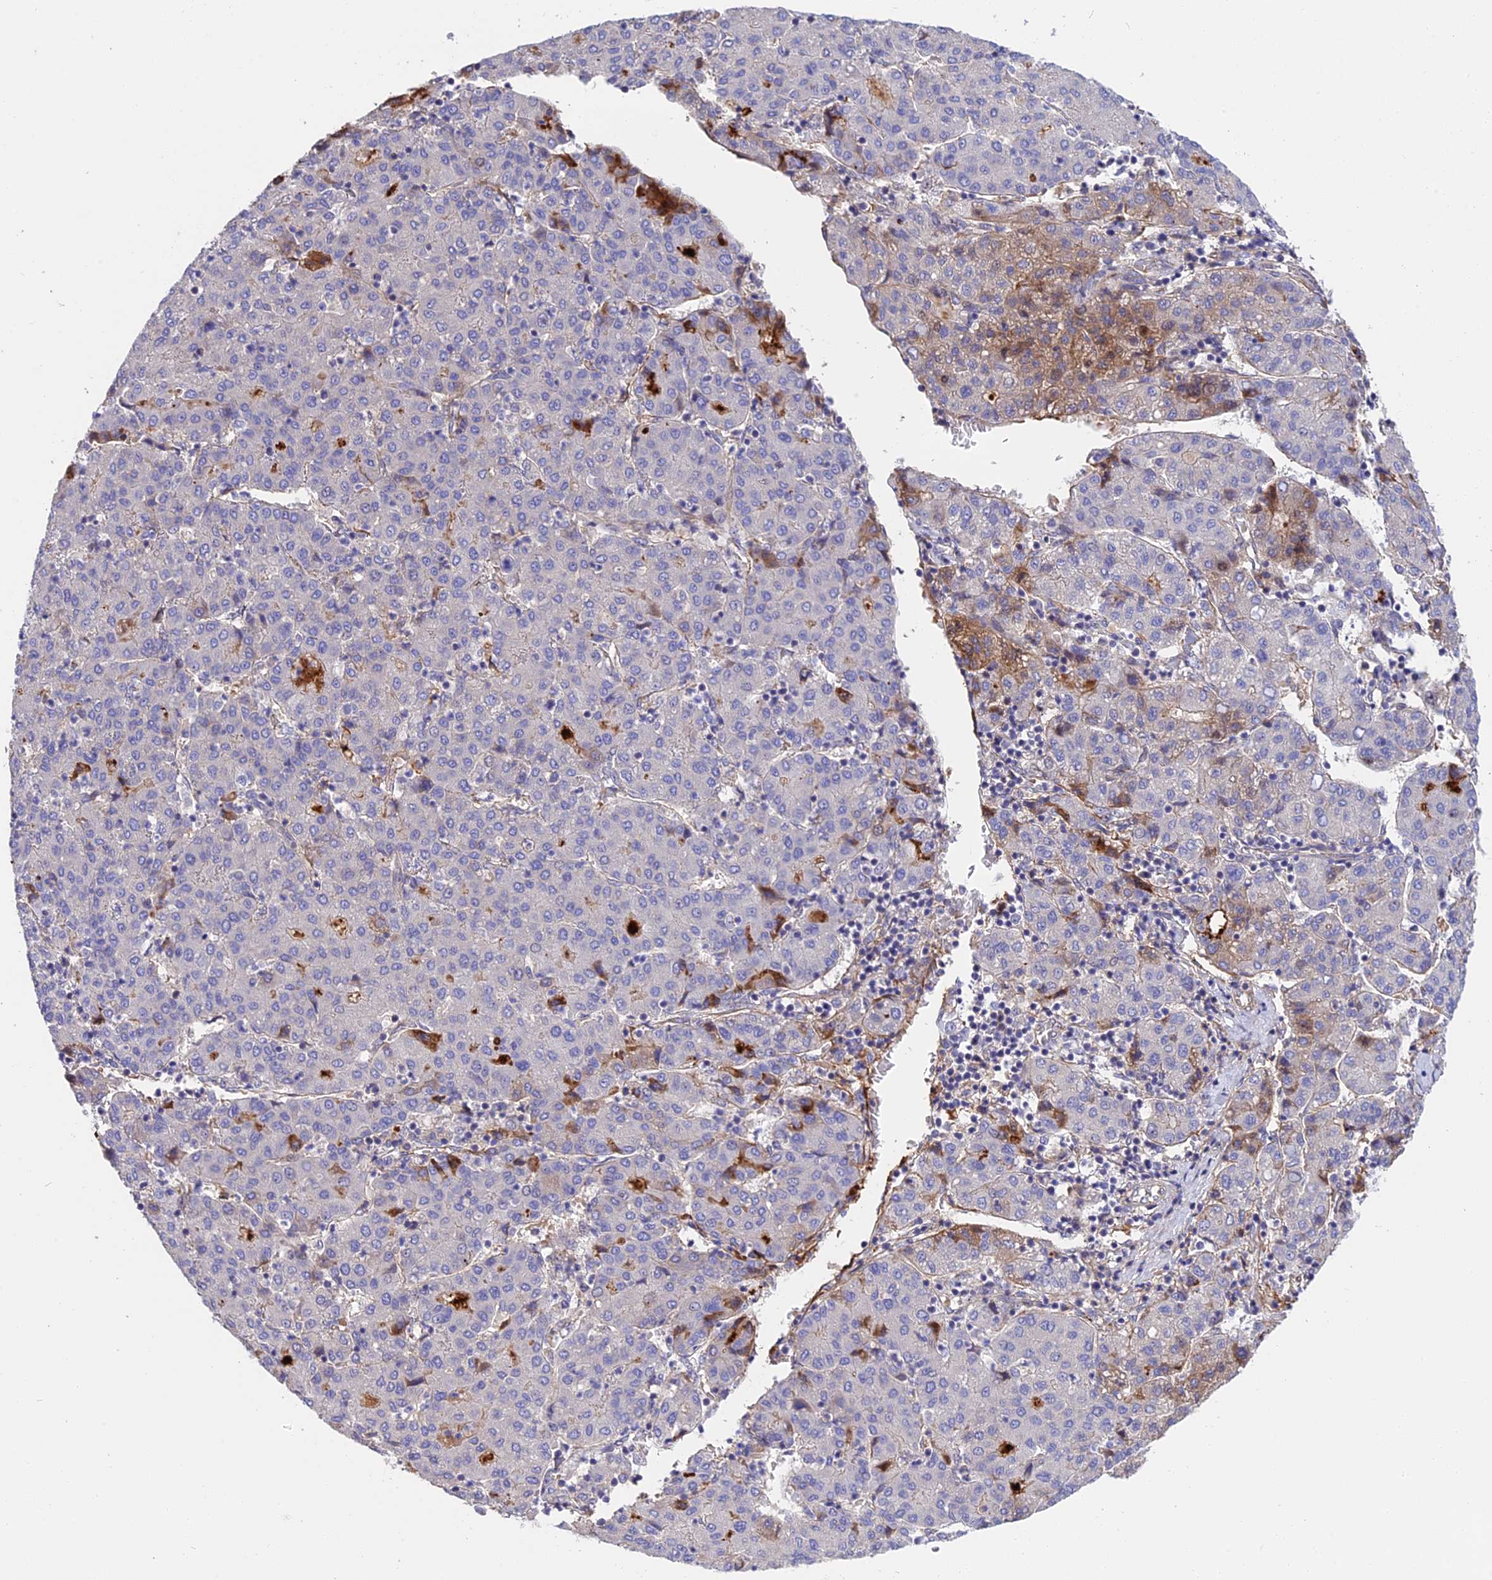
{"staining": {"intensity": "moderate", "quantity": "<25%", "location": "cytoplasmic/membranous"}, "tissue": "liver cancer", "cell_type": "Tumor cells", "image_type": "cancer", "snomed": [{"axis": "morphology", "description": "Carcinoma, Hepatocellular, NOS"}, {"axis": "topography", "description": "Liver"}], "caption": "The image displays staining of liver cancer (hepatocellular carcinoma), revealing moderate cytoplasmic/membranous protein positivity (brown color) within tumor cells.", "gene": "MFSD2A", "patient": {"sex": "male", "age": 65}}